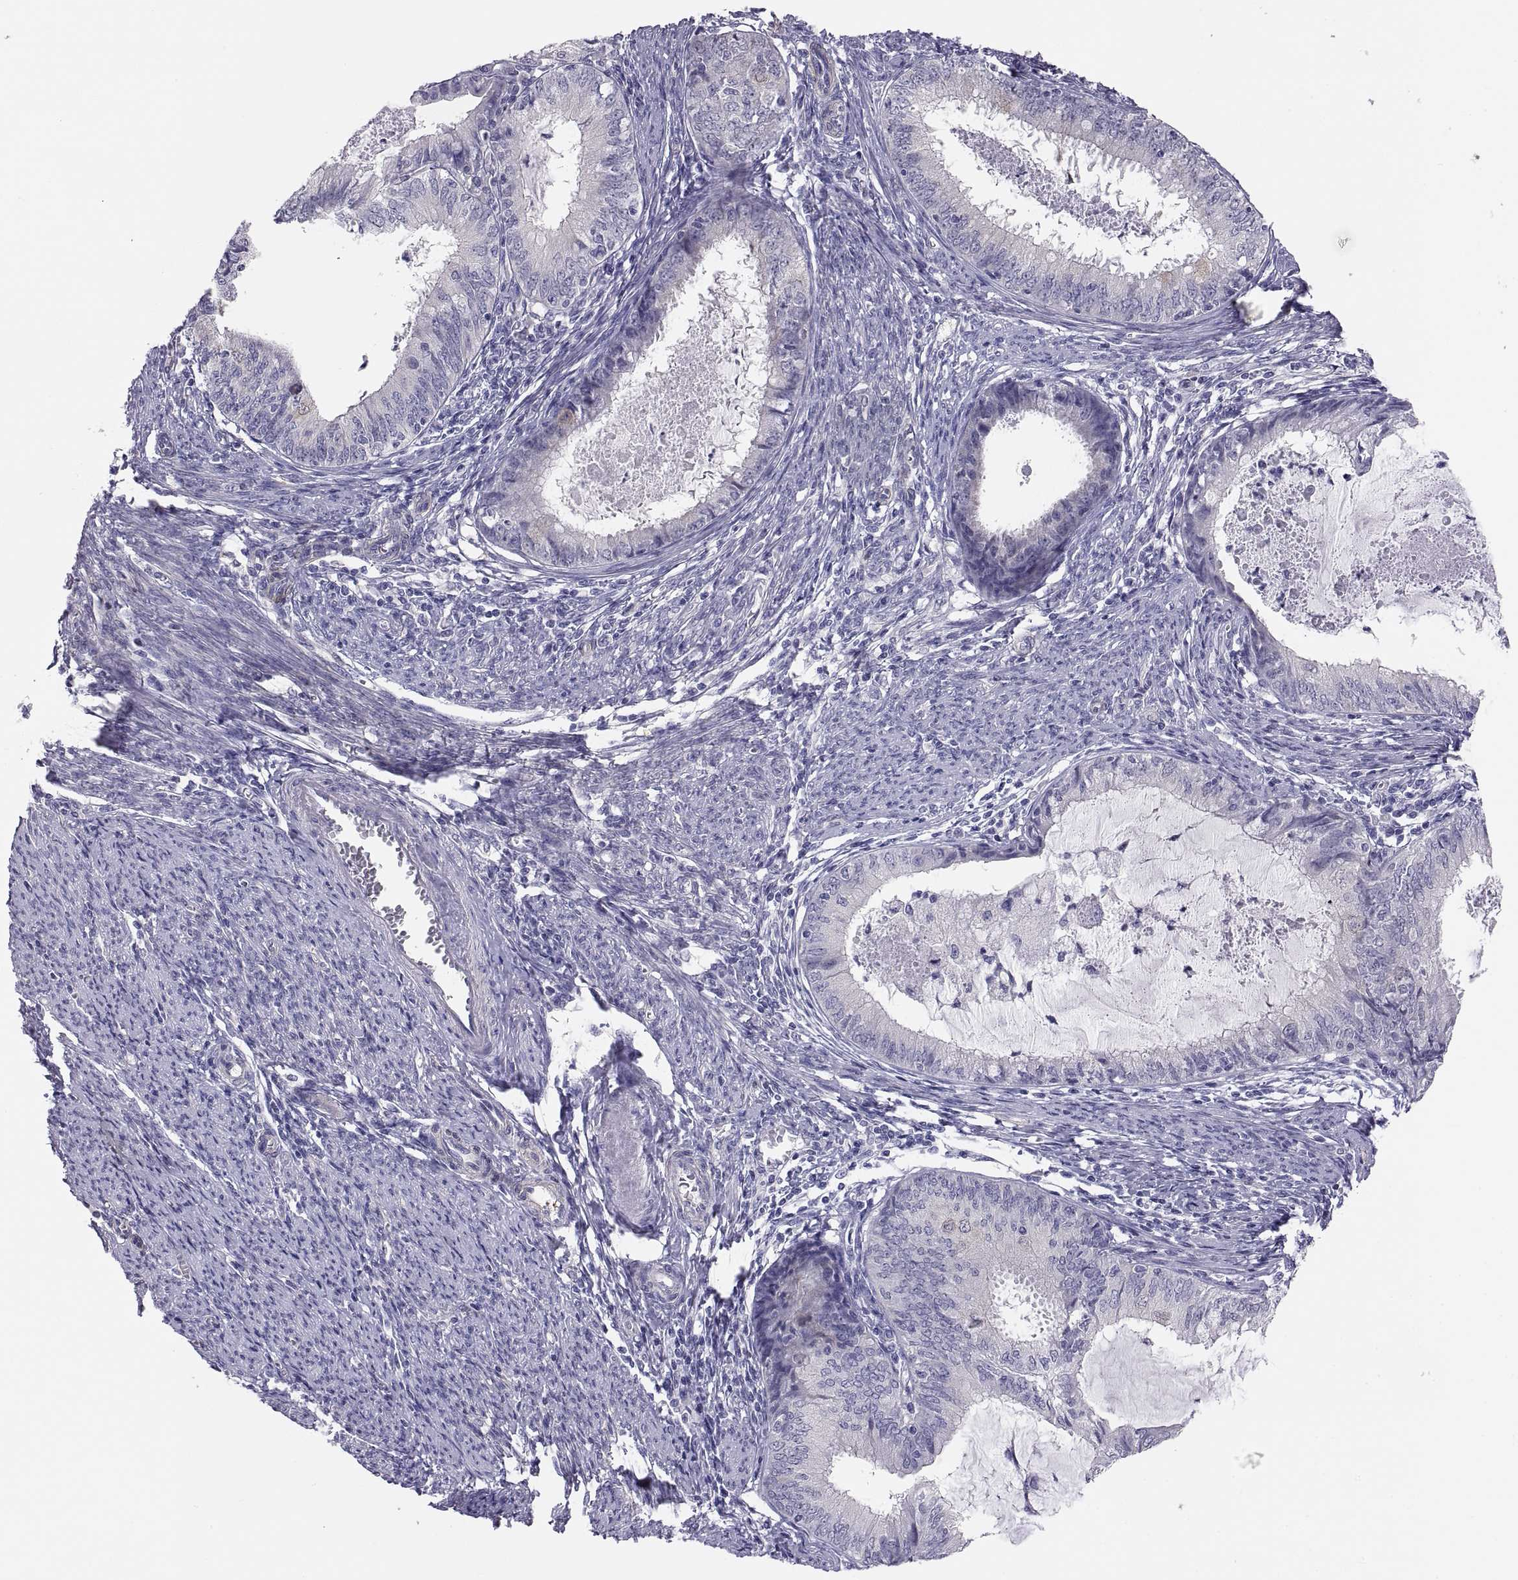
{"staining": {"intensity": "negative", "quantity": "none", "location": "none"}, "tissue": "endometrial cancer", "cell_type": "Tumor cells", "image_type": "cancer", "snomed": [{"axis": "morphology", "description": "Adenocarcinoma, NOS"}, {"axis": "topography", "description": "Endometrium"}], "caption": "Immunohistochemical staining of human adenocarcinoma (endometrial) exhibits no significant positivity in tumor cells.", "gene": "STRC", "patient": {"sex": "female", "age": 57}}